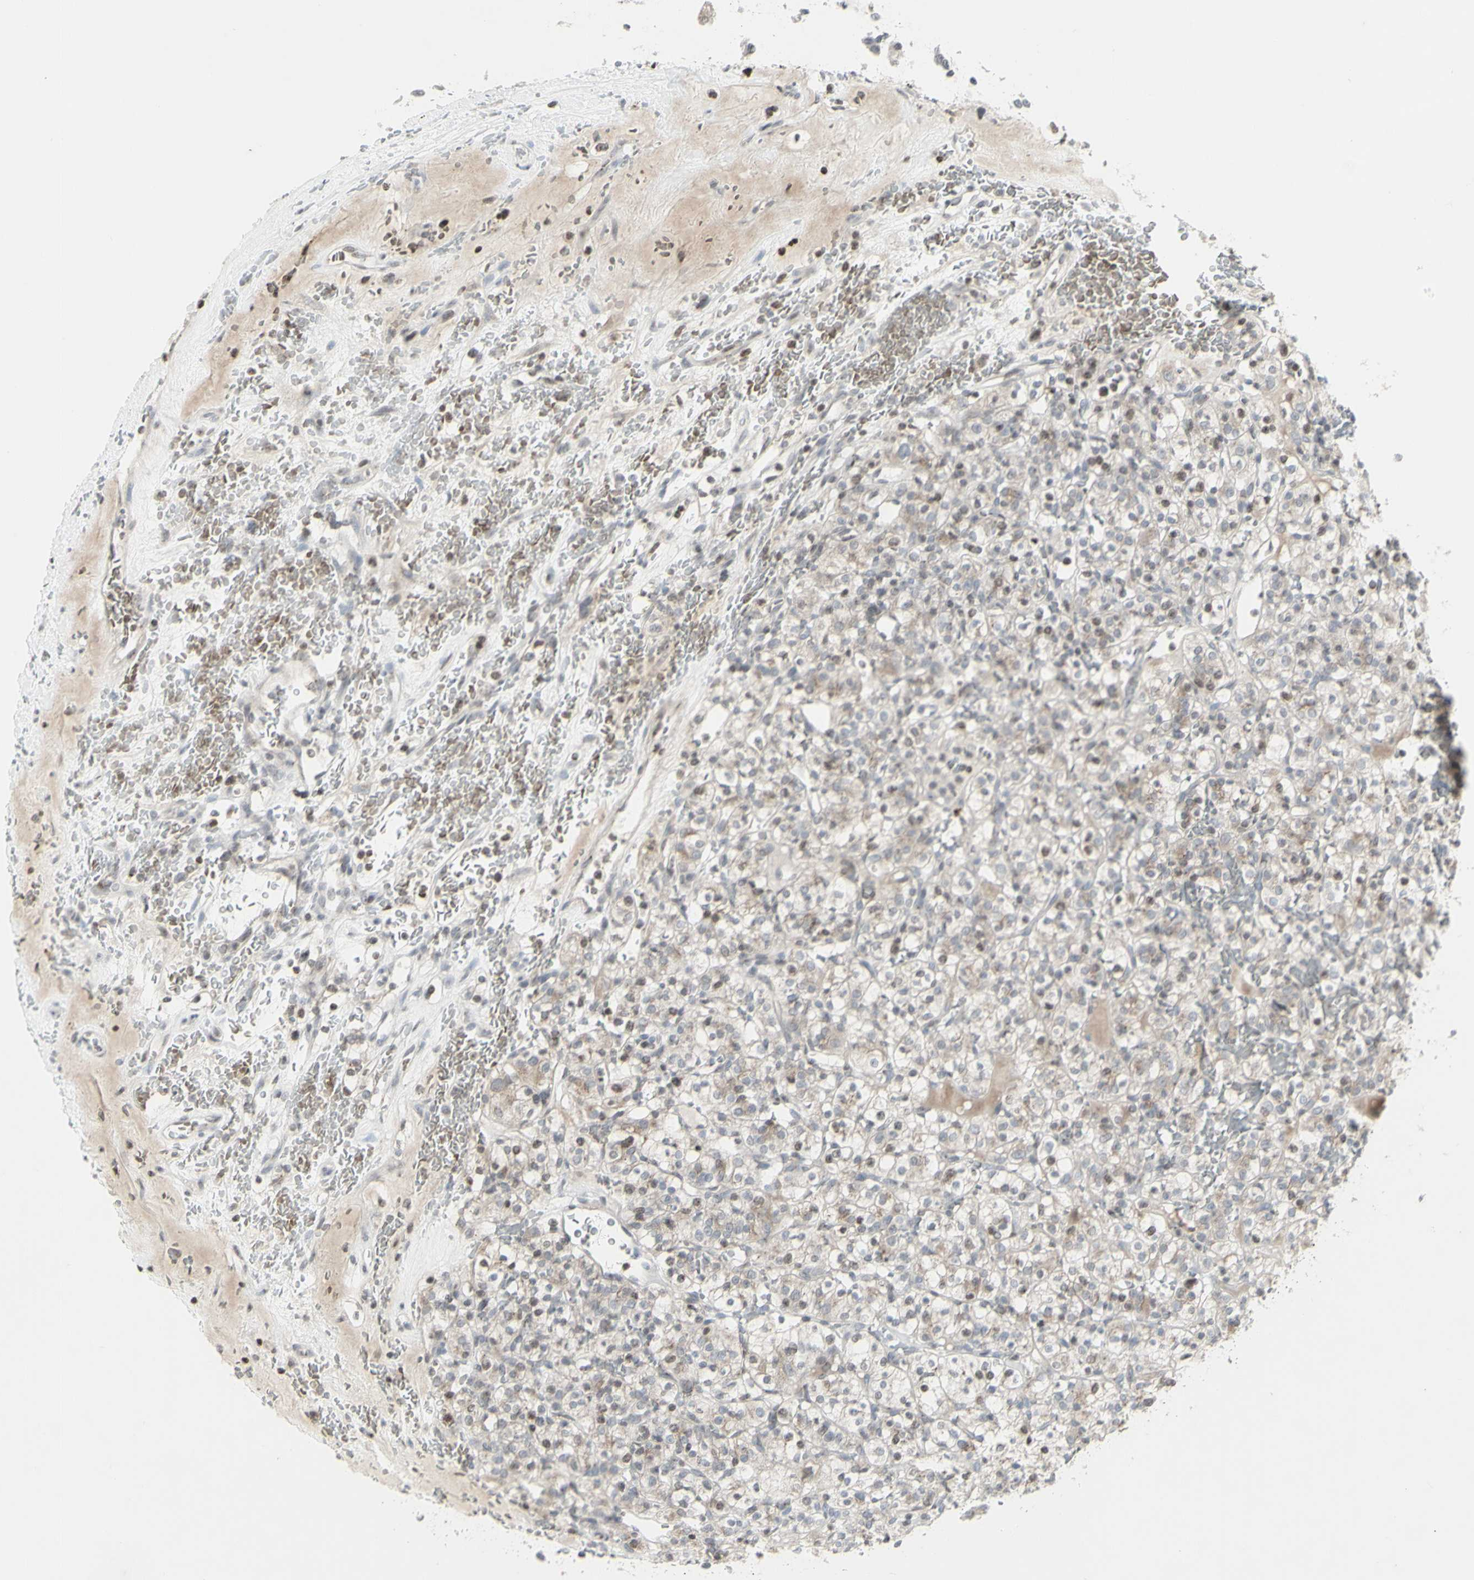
{"staining": {"intensity": "weak", "quantity": "25%-75%", "location": "cytoplasmic/membranous"}, "tissue": "renal cancer", "cell_type": "Tumor cells", "image_type": "cancer", "snomed": [{"axis": "morphology", "description": "Normal tissue, NOS"}, {"axis": "morphology", "description": "Adenocarcinoma, NOS"}, {"axis": "topography", "description": "Kidney"}], "caption": "A histopathology image of renal adenocarcinoma stained for a protein shows weak cytoplasmic/membranous brown staining in tumor cells. (IHC, brightfield microscopy, high magnification).", "gene": "MUC5AC", "patient": {"sex": "female", "age": 72}}